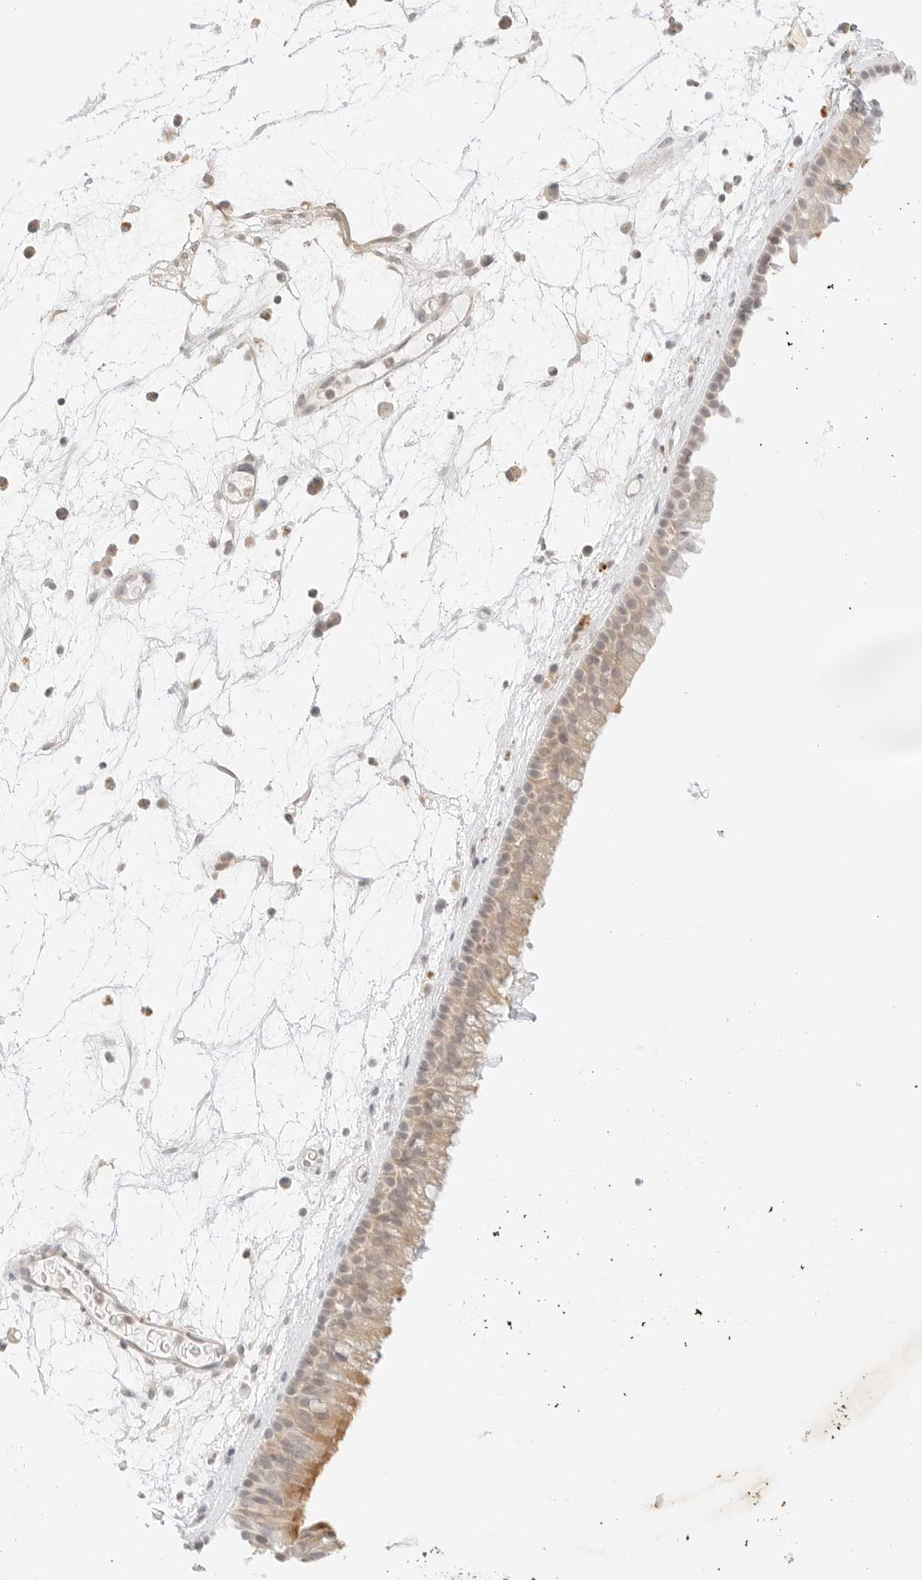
{"staining": {"intensity": "moderate", "quantity": "<25%", "location": "cytoplasmic/membranous"}, "tissue": "nasopharynx", "cell_type": "Respiratory epithelial cells", "image_type": "normal", "snomed": [{"axis": "morphology", "description": "Normal tissue, NOS"}, {"axis": "morphology", "description": "Inflammation, NOS"}, {"axis": "morphology", "description": "Malignant melanoma, Metastatic site"}, {"axis": "topography", "description": "Nasopharynx"}], "caption": "The immunohistochemical stain shows moderate cytoplasmic/membranous staining in respiratory epithelial cells of benign nasopharynx. (Stains: DAB in brown, nuclei in blue, Microscopy: brightfield microscopy at high magnification).", "gene": "GNAS", "patient": {"sex": "male", "age": 70}}